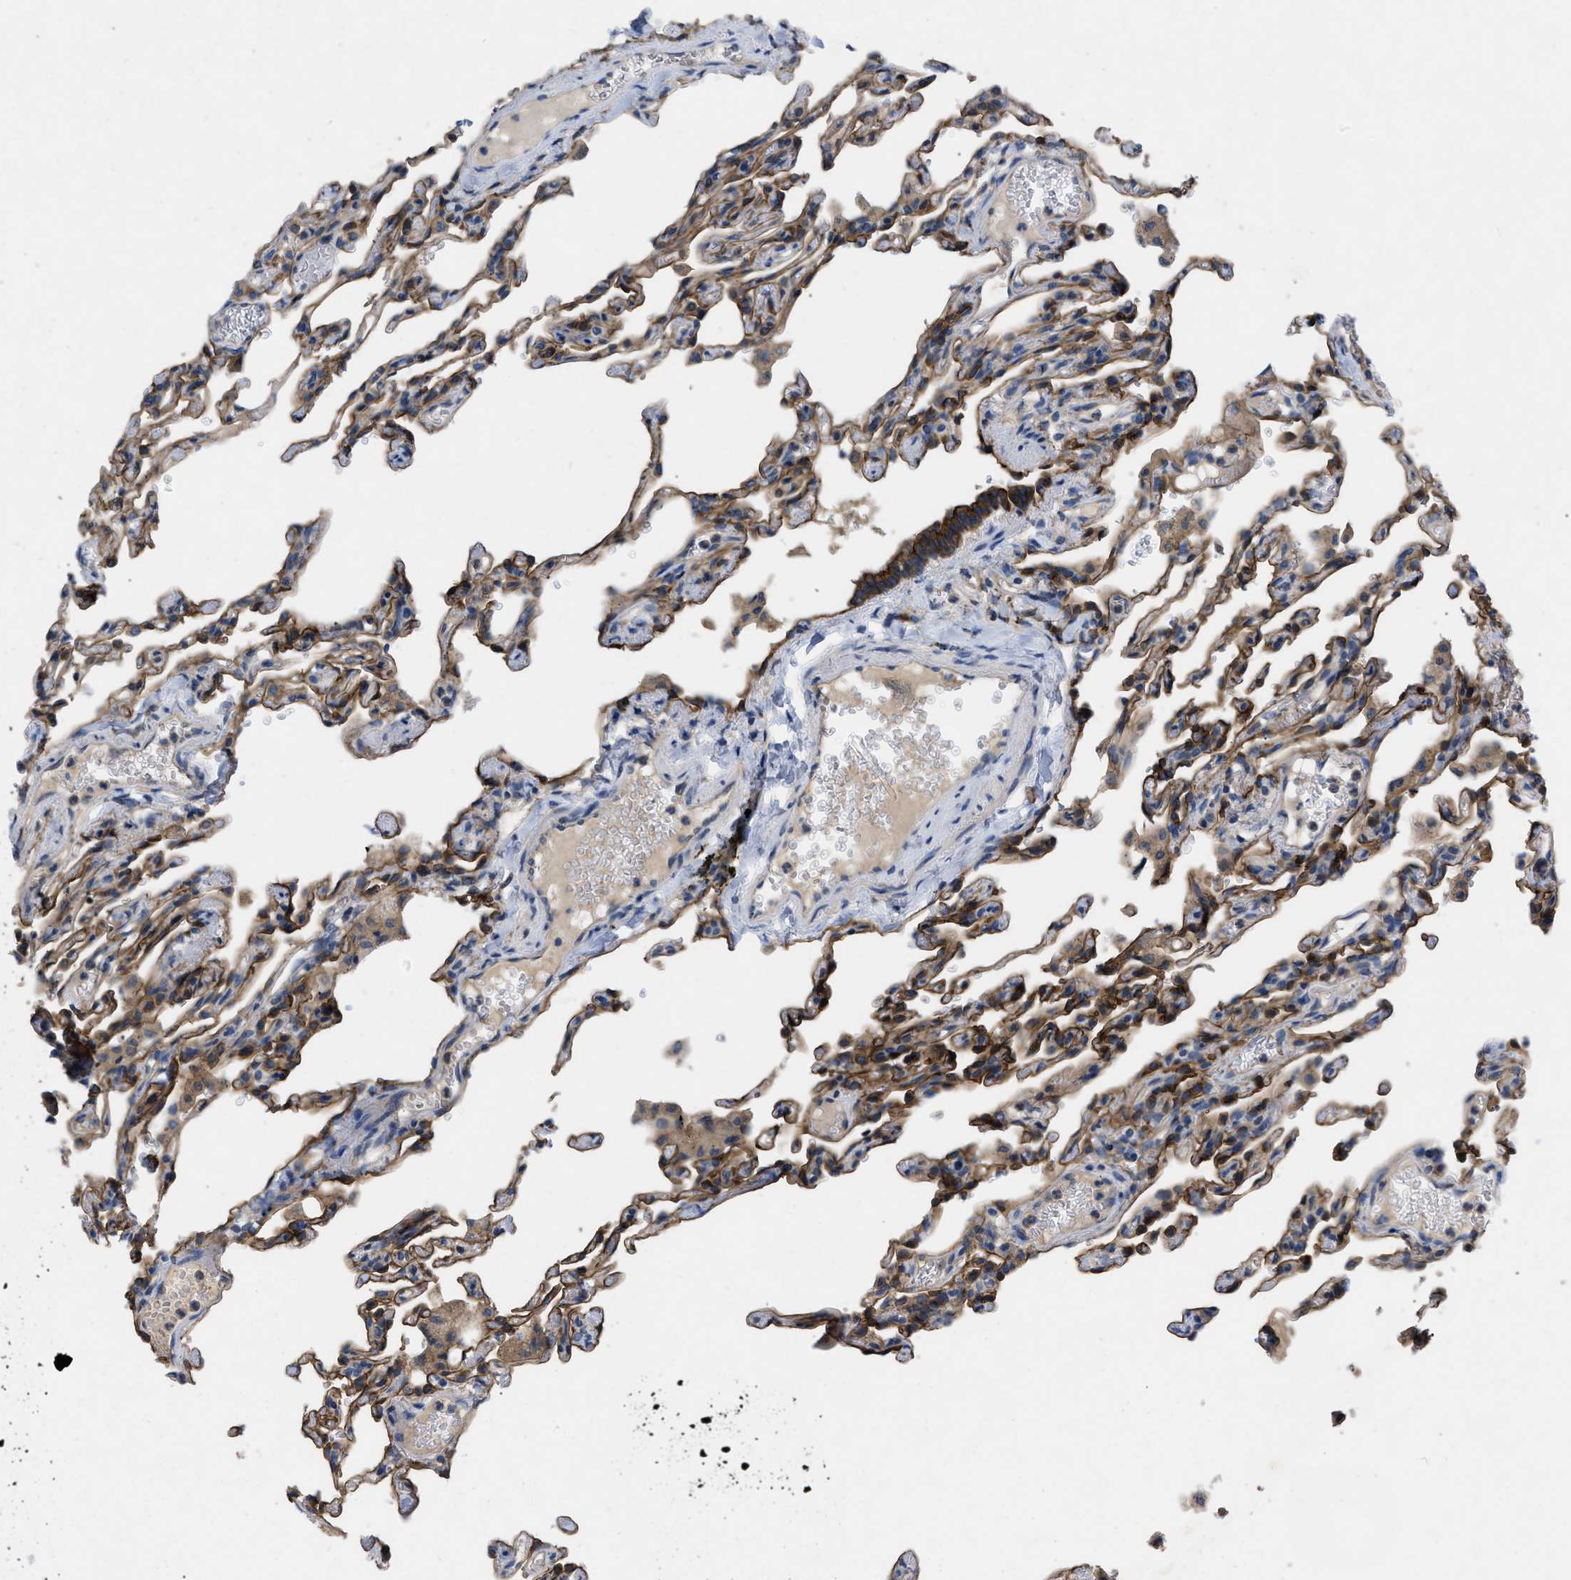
{"staining": {"intensity": "strong", "quantity": ">75%", "location": "cytoplasmic/membranous"}, "tissue": "lung", "cell_type": "Alveolar cells", "image_type": "normal", "snomed": [{"axis": "morphology", "description": "Normal tissue, NOS"}, {"axis": "topography", "description": "Lung"}], "caption": "Lung stained for a protein (brown) exhibits strong cytoplasmic/membranous positive staining in approximately >75% of alveolar cells.", "gene": "TMEM131", "patient": {"sex": "male", "age": 21}}